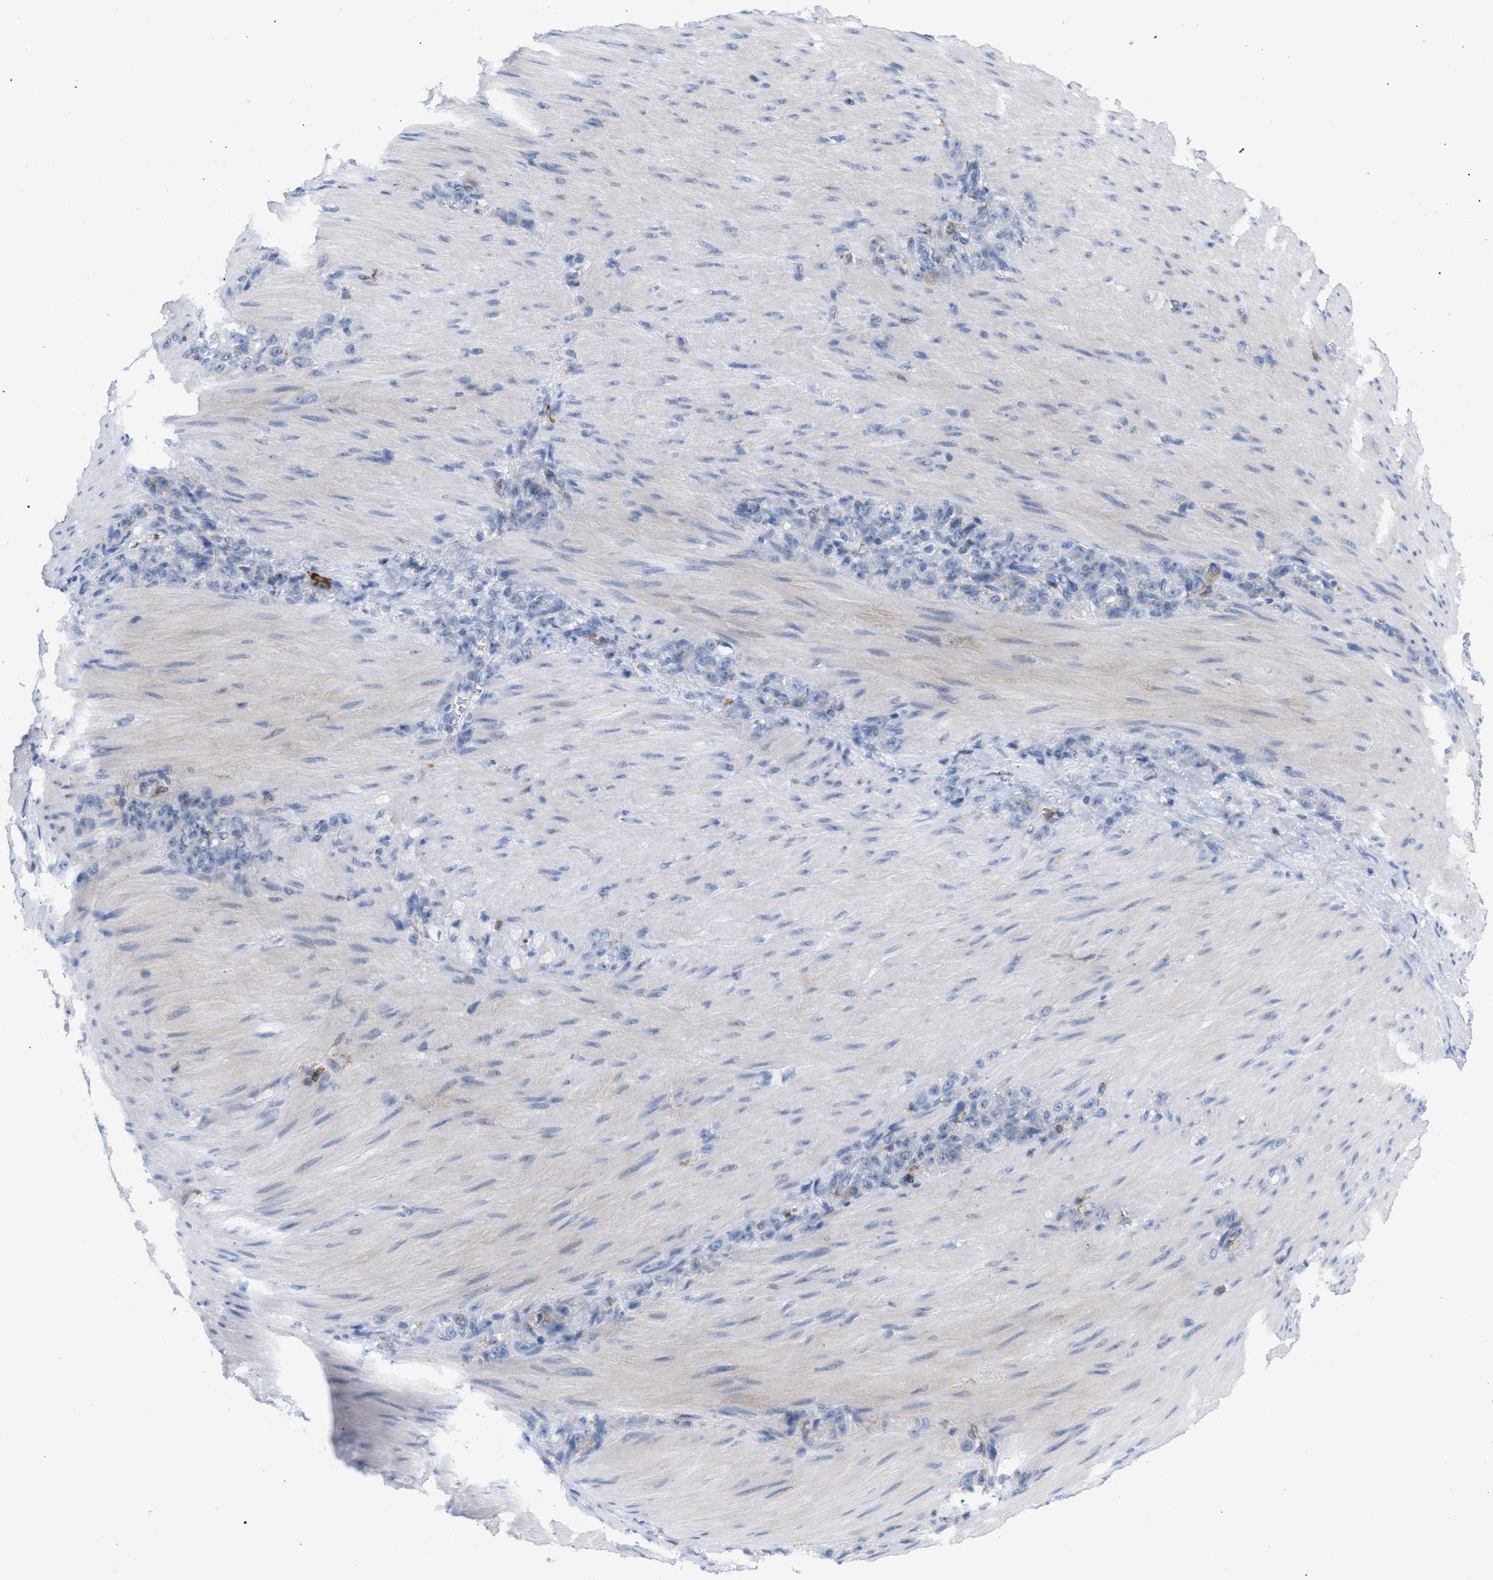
{"staining": {"intensity": "negative", "quantity": "none", "location": "none"}, "tissue": "stomach cancer", "cell_type": "Tumor cells", "image_type": "cancer", "snomed": [{"axis": "morphology", "description": "Normal tissue, NOS"}, {"axis": "morphology", "description": "Adenocarcinoma, NOS"}, {"axis": "topography", "description": "Stomach"}], "caption": "High power microscopy image of an immunohistochemistry micrograph of stomach adenocarcinoma, revealing no significant expression in tumor cells. The staining was performed using DAB to visualize the protein expression in brown, while the nuclei were stained in blue with hematoxylin (Magnification: 20x).", "gene": "TACC3", "patient": {"sex": "male", "age": 82}}